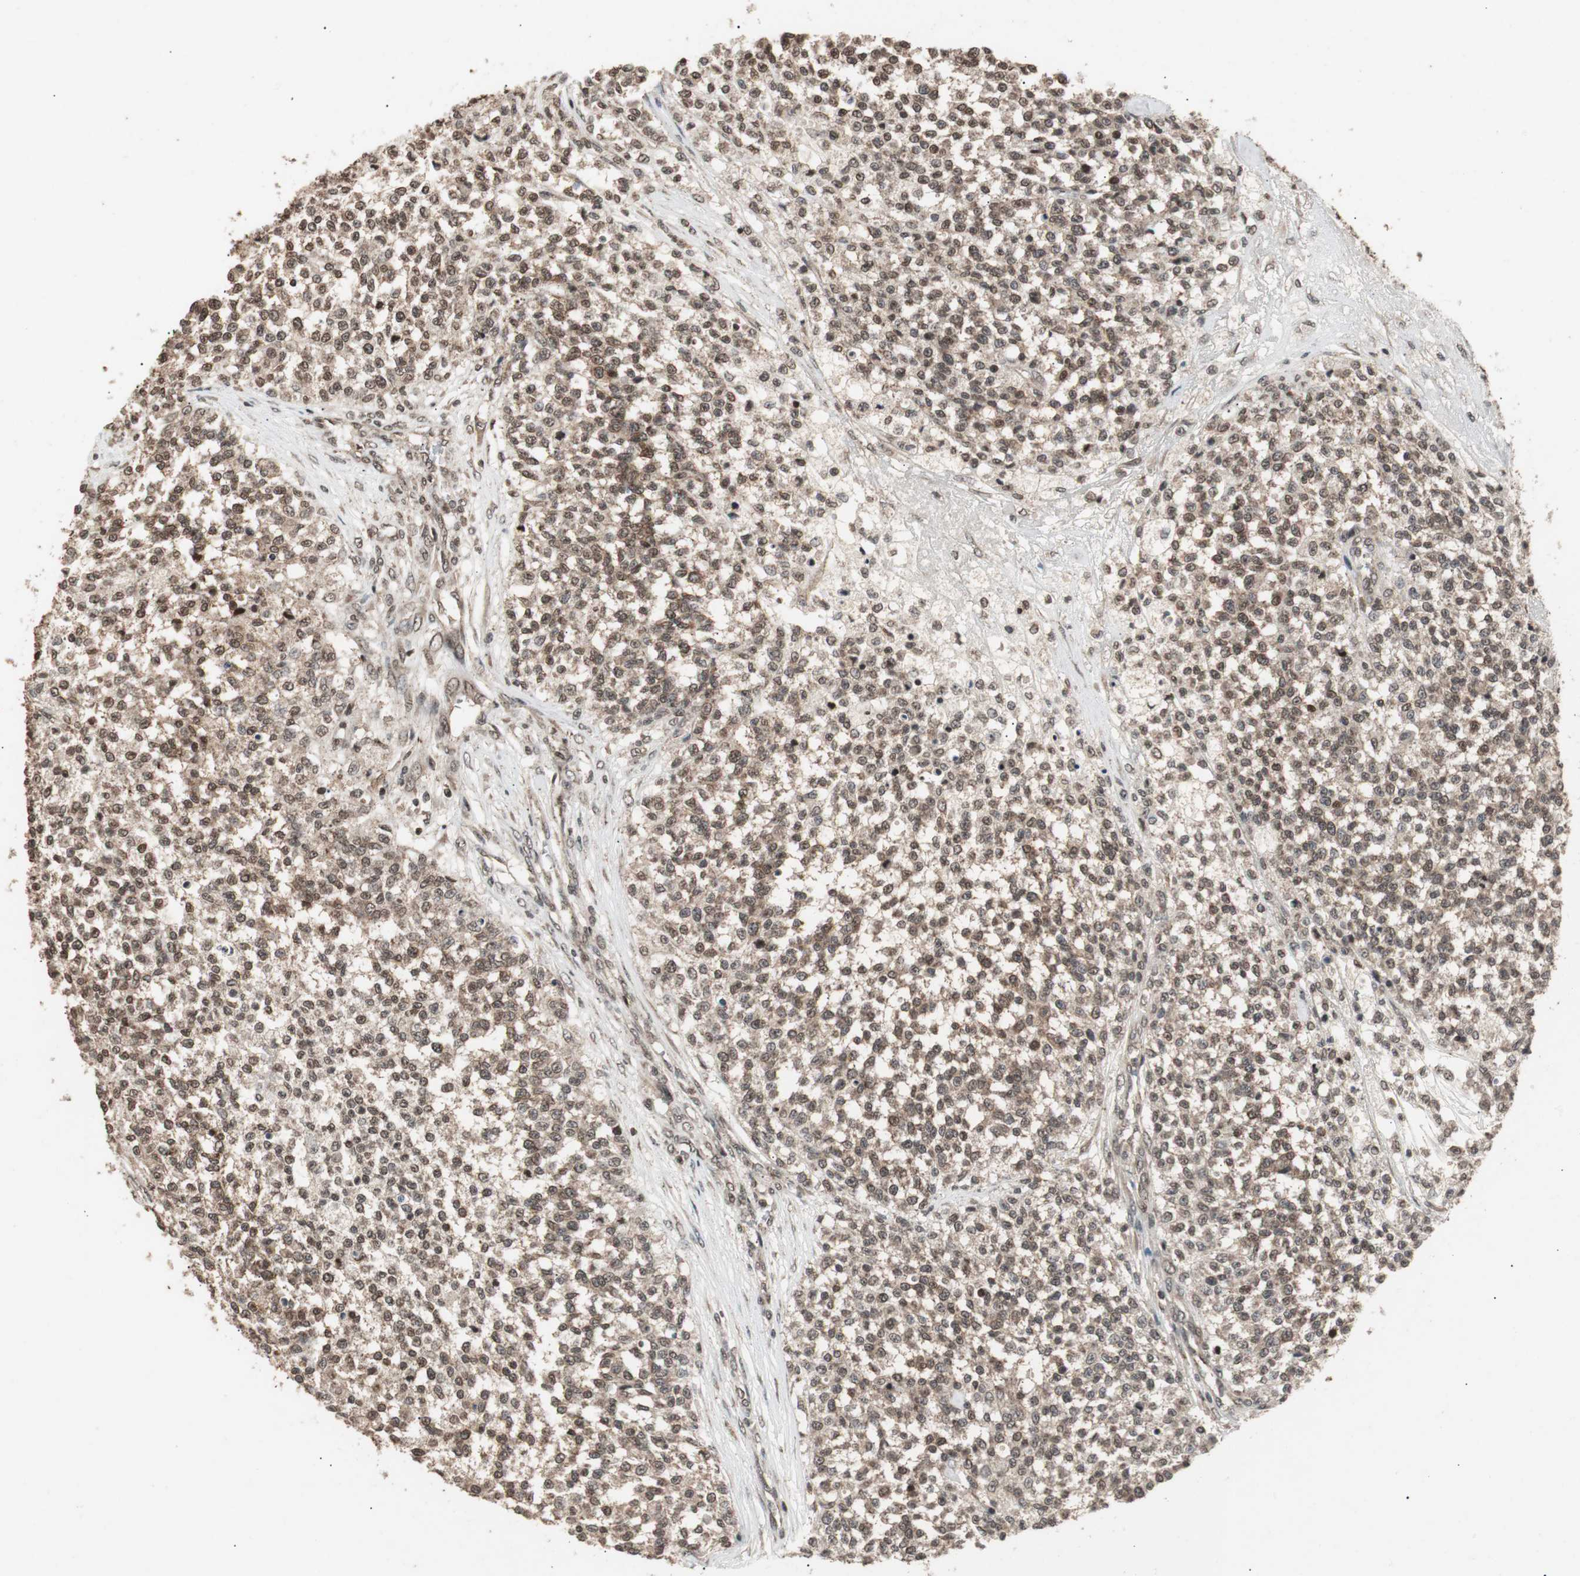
{"staining": {"intensity": "moderate", "quantity": ">75%", "location": "cytoplasmic/membranous"}, "tissue": "testis cancer", "cell_type": "Tumor cells", "image_type": "cancer", "snomed": [{"axis": "morphology", "description": "Seminoma, NOS"}, {"axis": "topography", "description": "Testis"}], "caption": "Seminoma (testis) stained for a protein shows moderate cytoplasmic/membranous positivity in tumor cells.", "gene": "ZFC3H1", "patient": {"sex": "male", "age": 59}}